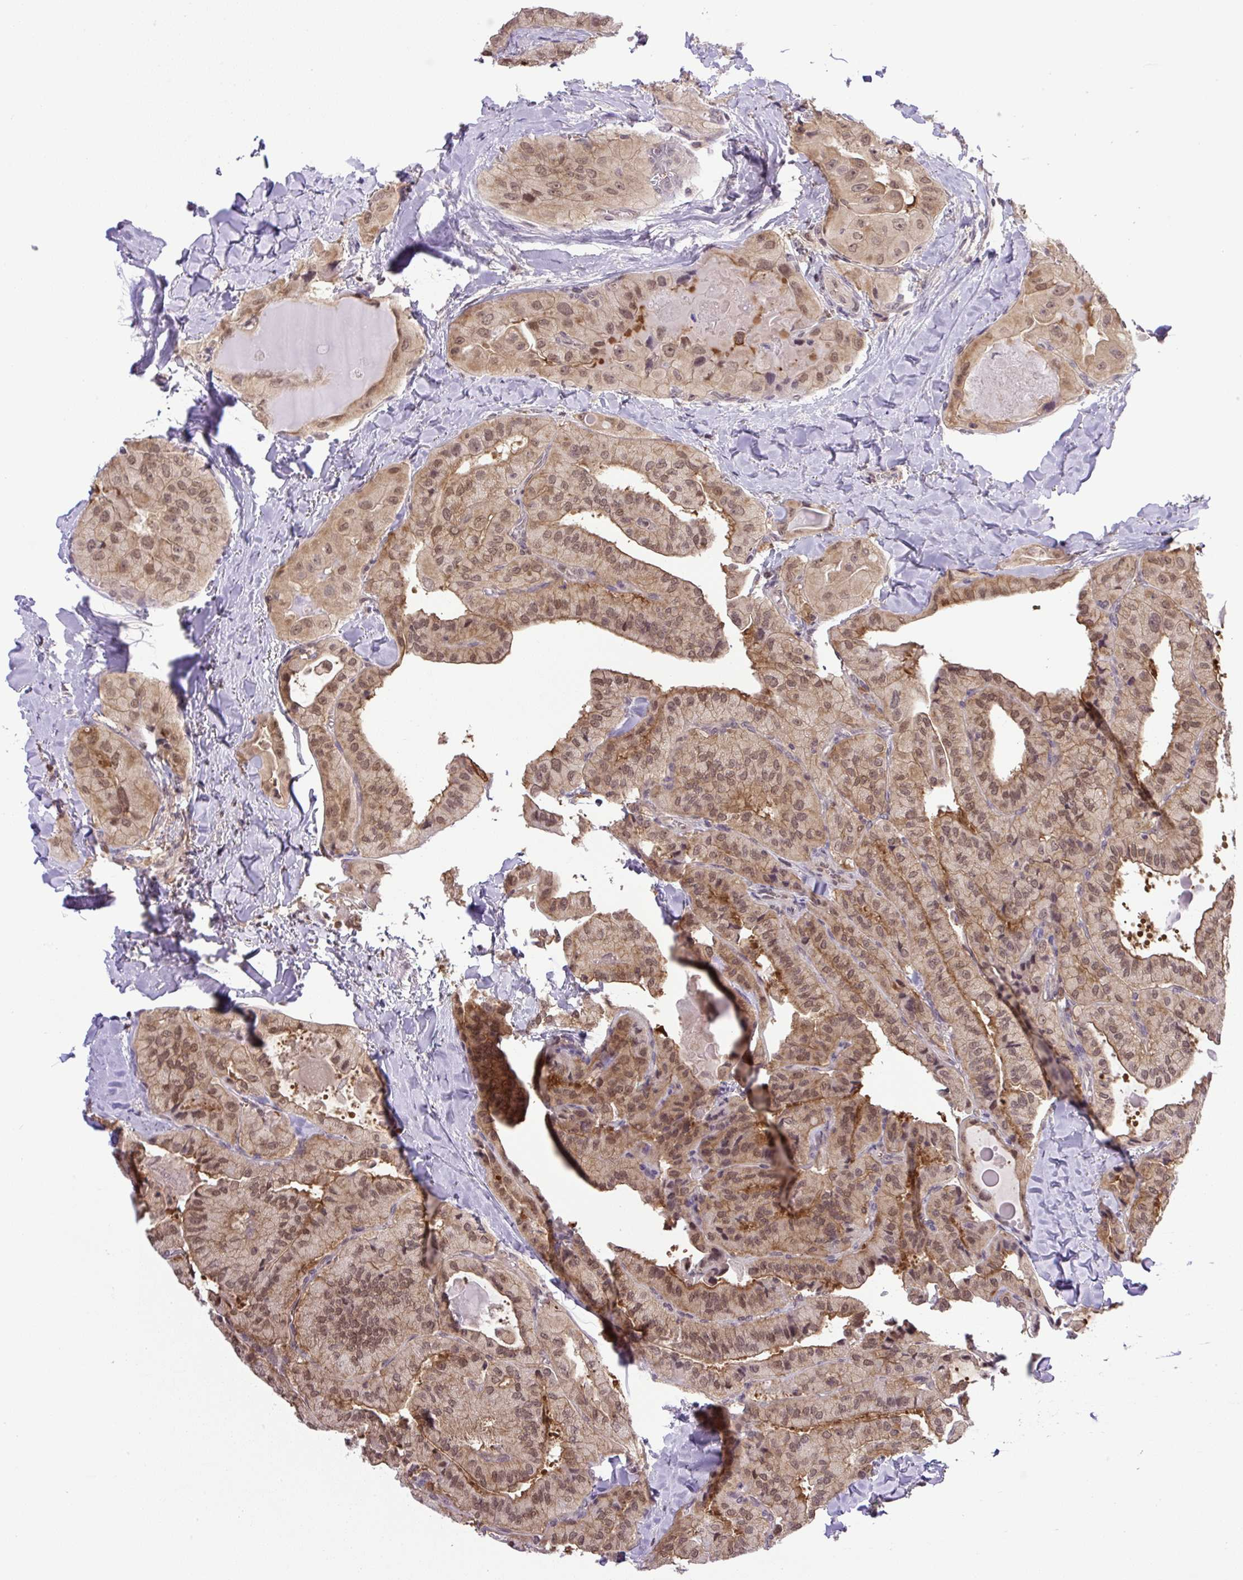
{"staining": {"intensity": "moderate", "quantity": ">75%", "location": "cytoplasmic/membranous,nuclear"}, "tissue": "thyroid cancer", "cell_type": "Tumor cells", "image_type": "cancer", "snomed": [{"axis": "morphology", "description": "Normal tissue, NOS"}, {"axis": "morphology", "description": "Papillary adenocarcinoma, NOS"}, {"axis": "topography", "description": "Thyroid gland"}], "caption": "About >75% of tumor cells in thyroid cancer (papillary adenocarcinoma) demonstrate moderate cytoplasmic/membranous and nuclear protein positivity as visualized by brown immunohistochemical staining.", "gene": "SGTA", "patient": {"sex": "female", "age": 59}}